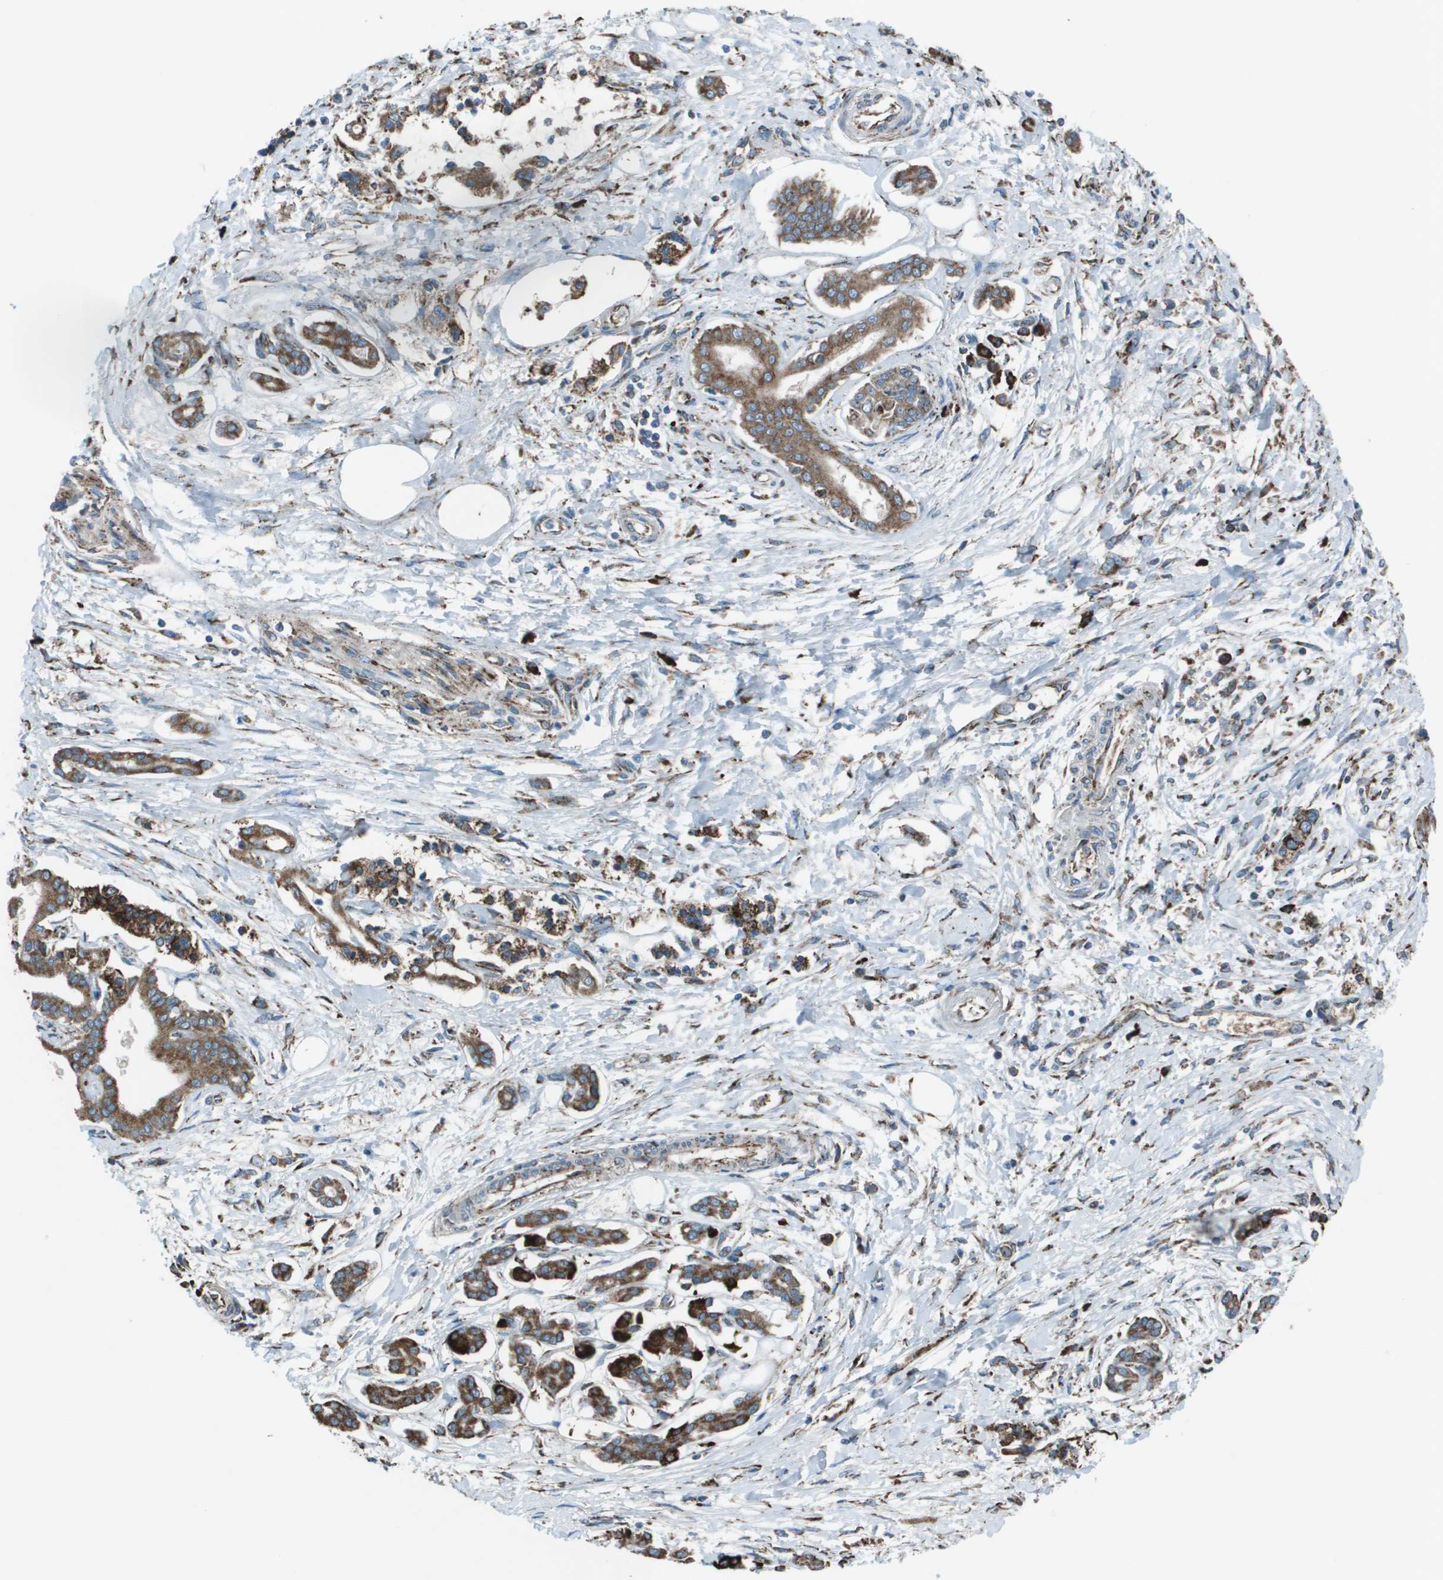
{"staining": {"intensity": "moderate", "quantity": ">75%", "location": "cytoplasmic/membranous"}, "tissue": "pancreatic cancer", "cell_type": "Tumor cells", "image_type": "cancer", "snomed": [{"axis": "morphology", "description": "Adenocarcinoma, NOS"}, {"axis": "topography", "description": "Pancreas"}], "caption": "Immunohistochemistry image of human pancreatic cancer stained for a protein (brown), which exhibits medium levels of moderate cytoplasmic/membranous positivity in about >75% of tumor cells.", "gene": "UTS2", "patient": {"sex": "male", "age": 56}}